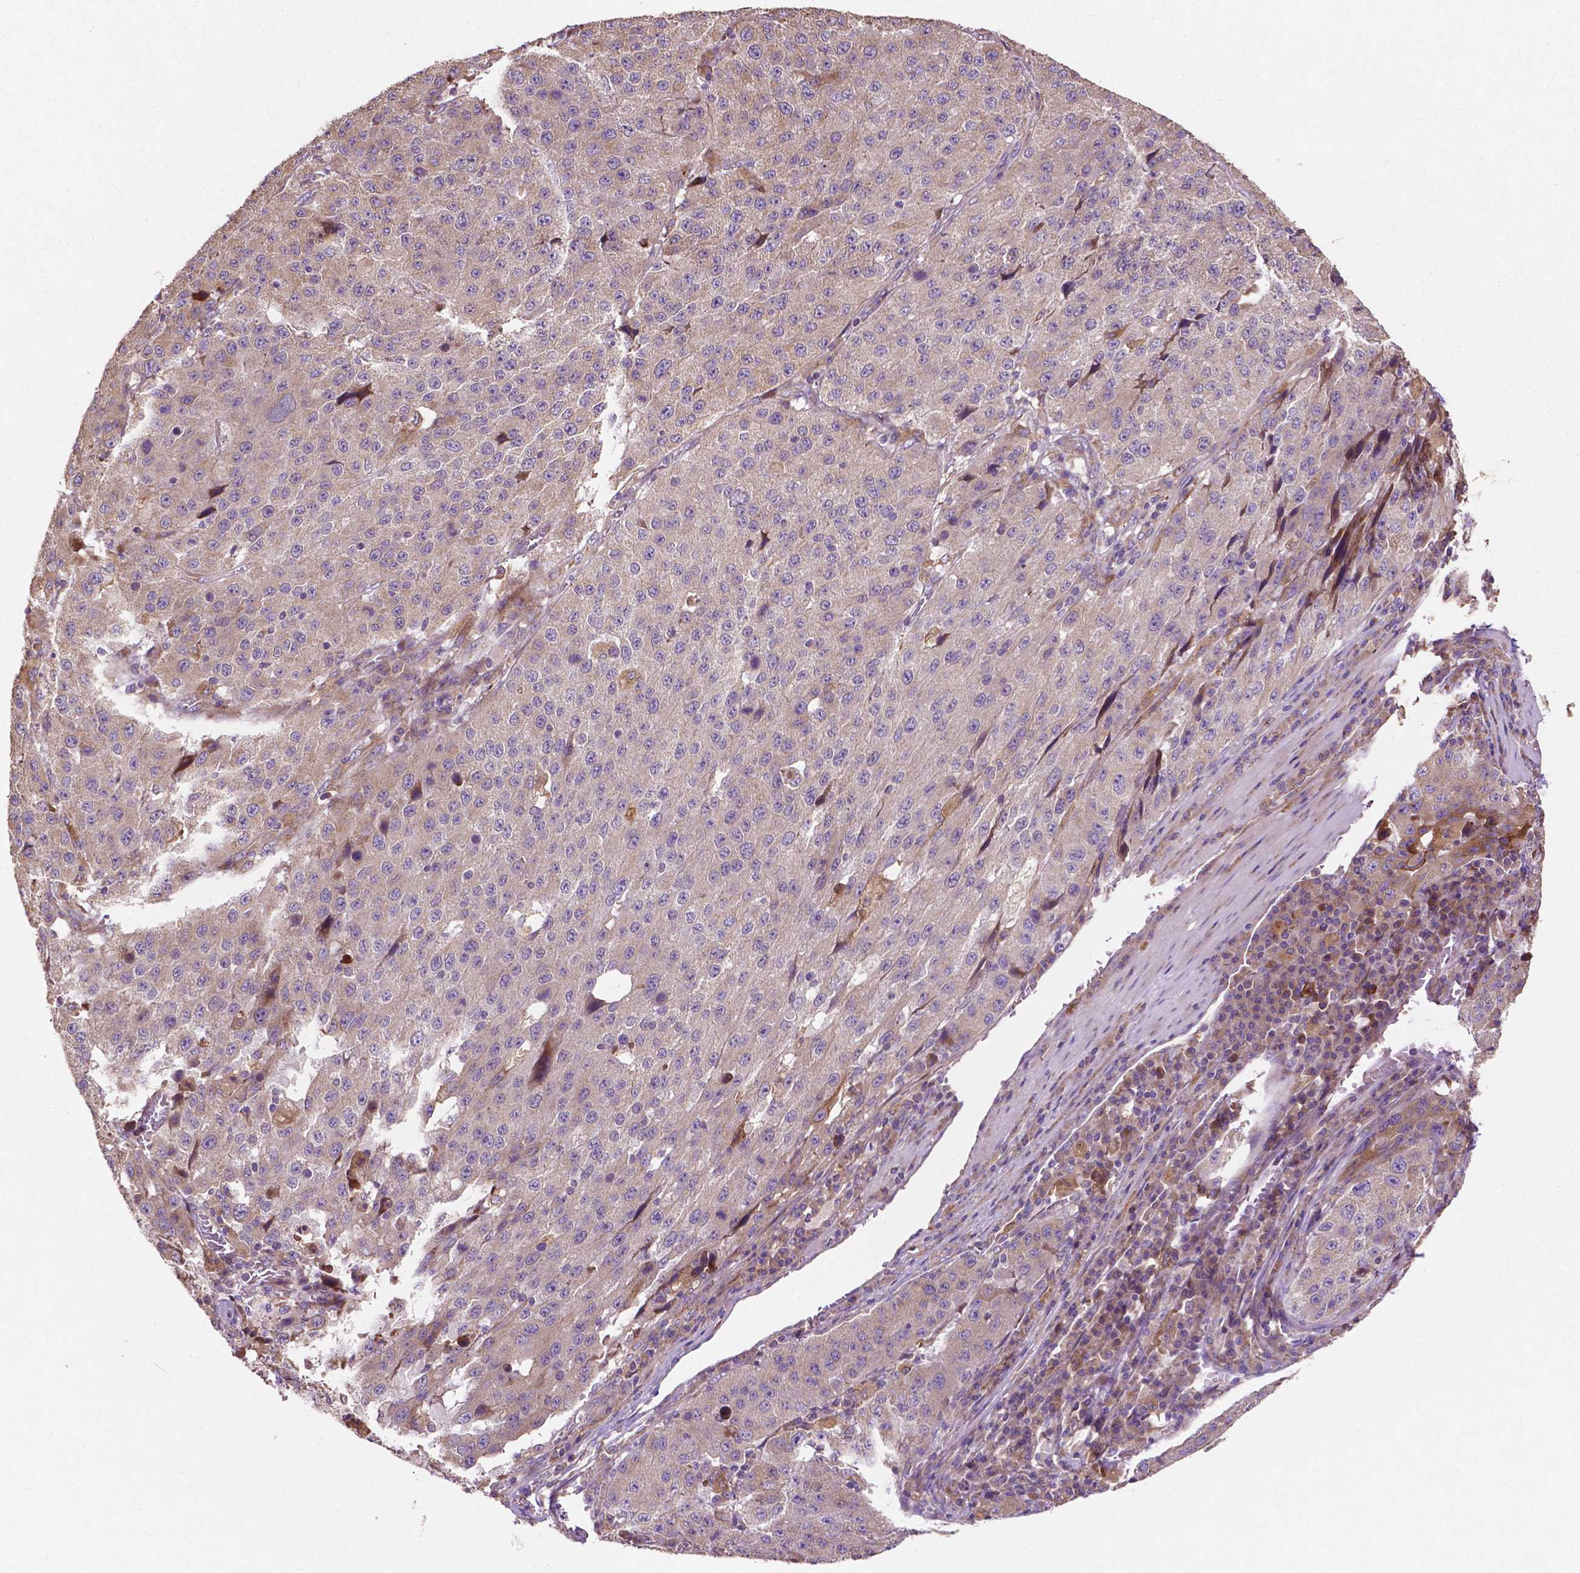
{"staining": {"intensity": "negative", "quantity": "none", "location": "none"}, "tissue": "stomach cancer", "cell_type": "Tumor cells", "image_type": "cancer", "snomed": [{"axis": "morphology", "description": "Adenocarcinoma, NOS"}, {"axis": "topography", "description": "Stomach"}], "caption": "Immunohistochemistry (IHC) photomicrograph of adenocarcinoma (stomach) stained for a protein (brown), which displays no staining in tumor cells.", "gene": "MBTPS1", "patient": {"sex": "male", "age": 71}}